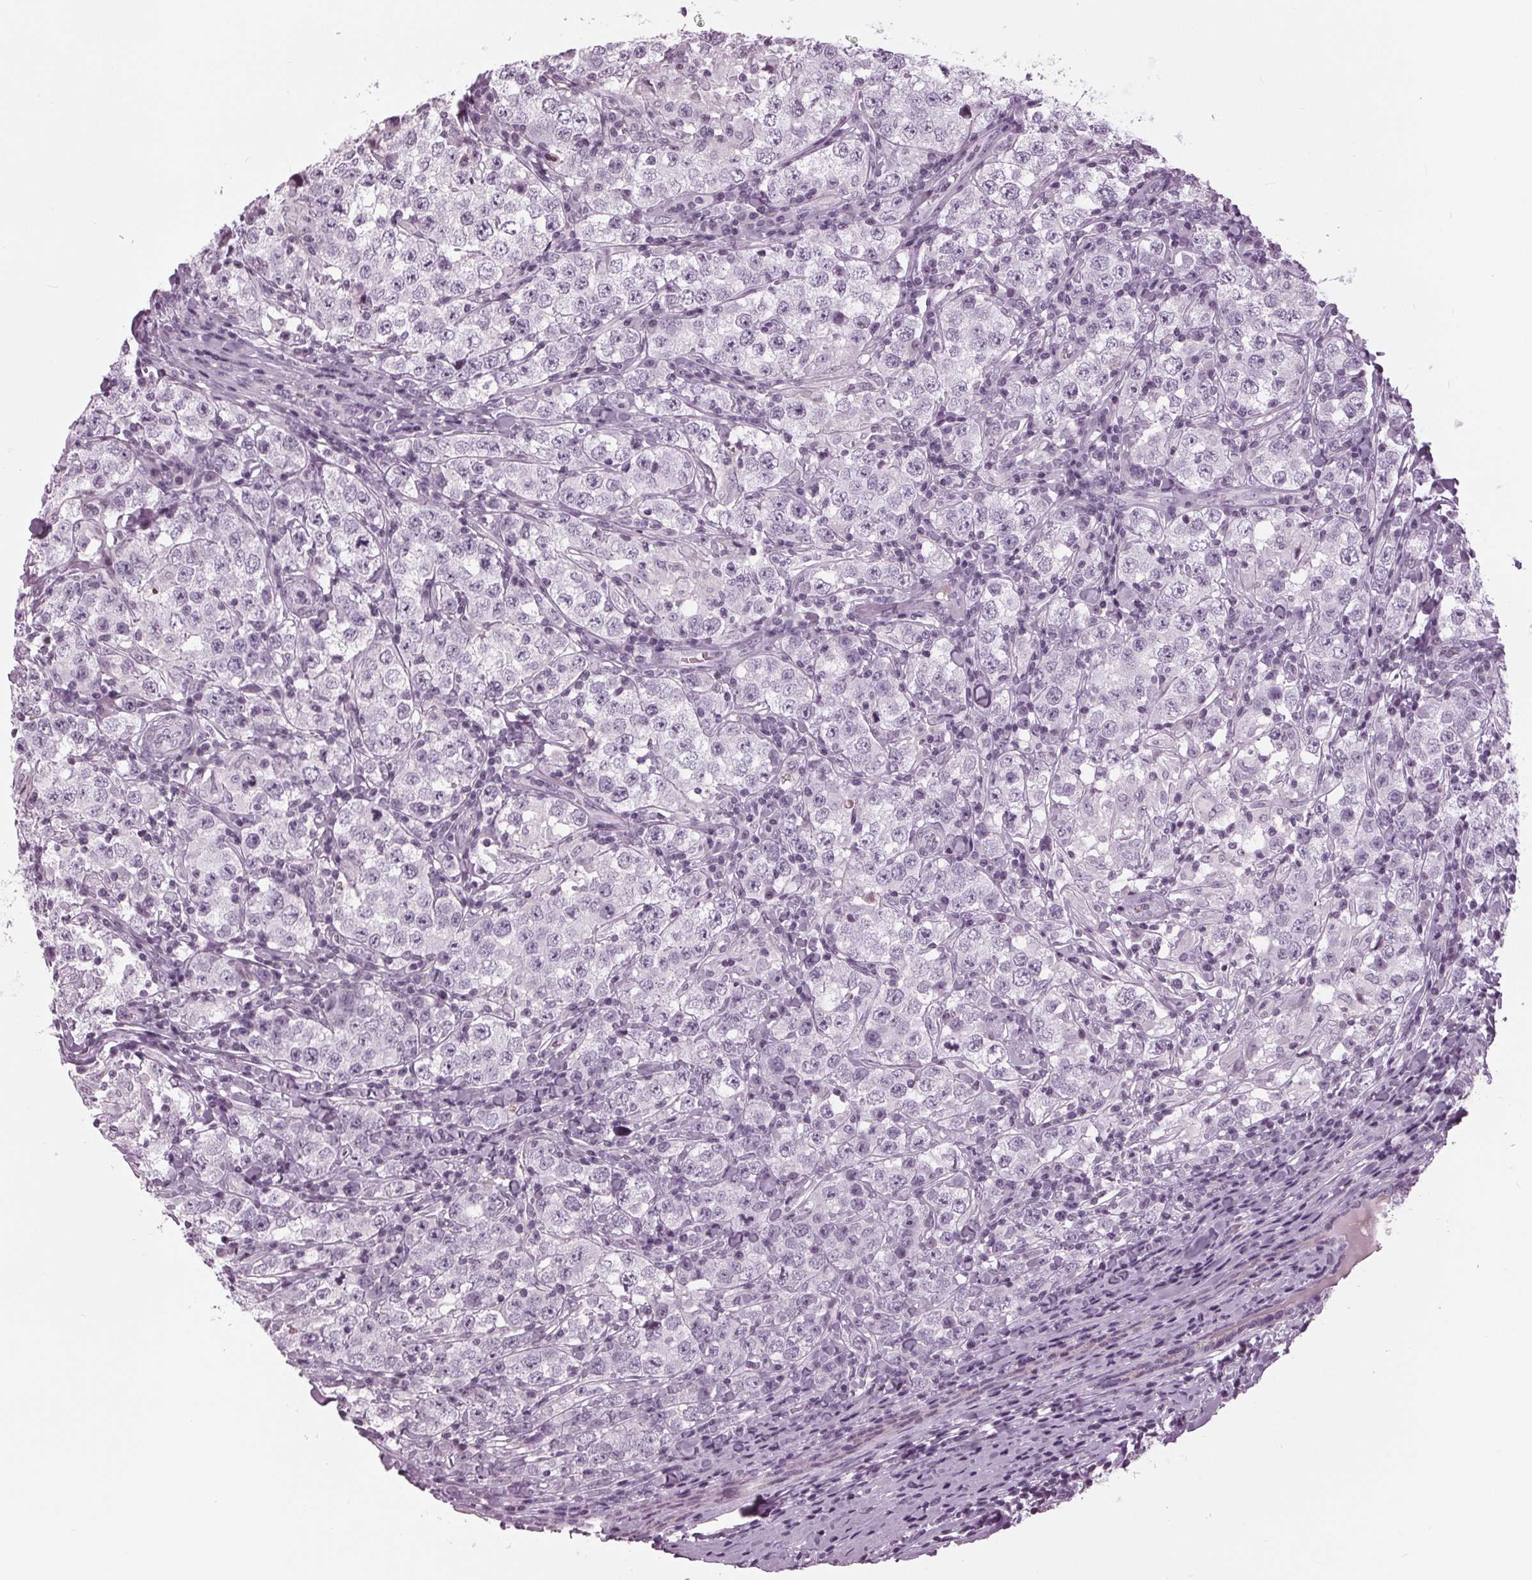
{"staining": {"intensity": "negative", "quantity": "none", "location": "none"}, "tissue": "testis cancer", "cell_type": "Tumor cells", "image_type": "cancer", "snomed": [{"axis": "morphology", "description": "Seminoma, NOS"}, {"axis": "morphology", "description": "Carcinoma, Embryonal, NOS"}, {"axis": "topography", "description": "Testis"}], "caption": "This is an immunohistochemistry histopathology image of testis cancer (seminoma). There is no staining in tumor cells.", "gene": "SLC9A4", "patient": {"sex": "male", "age": 41}}